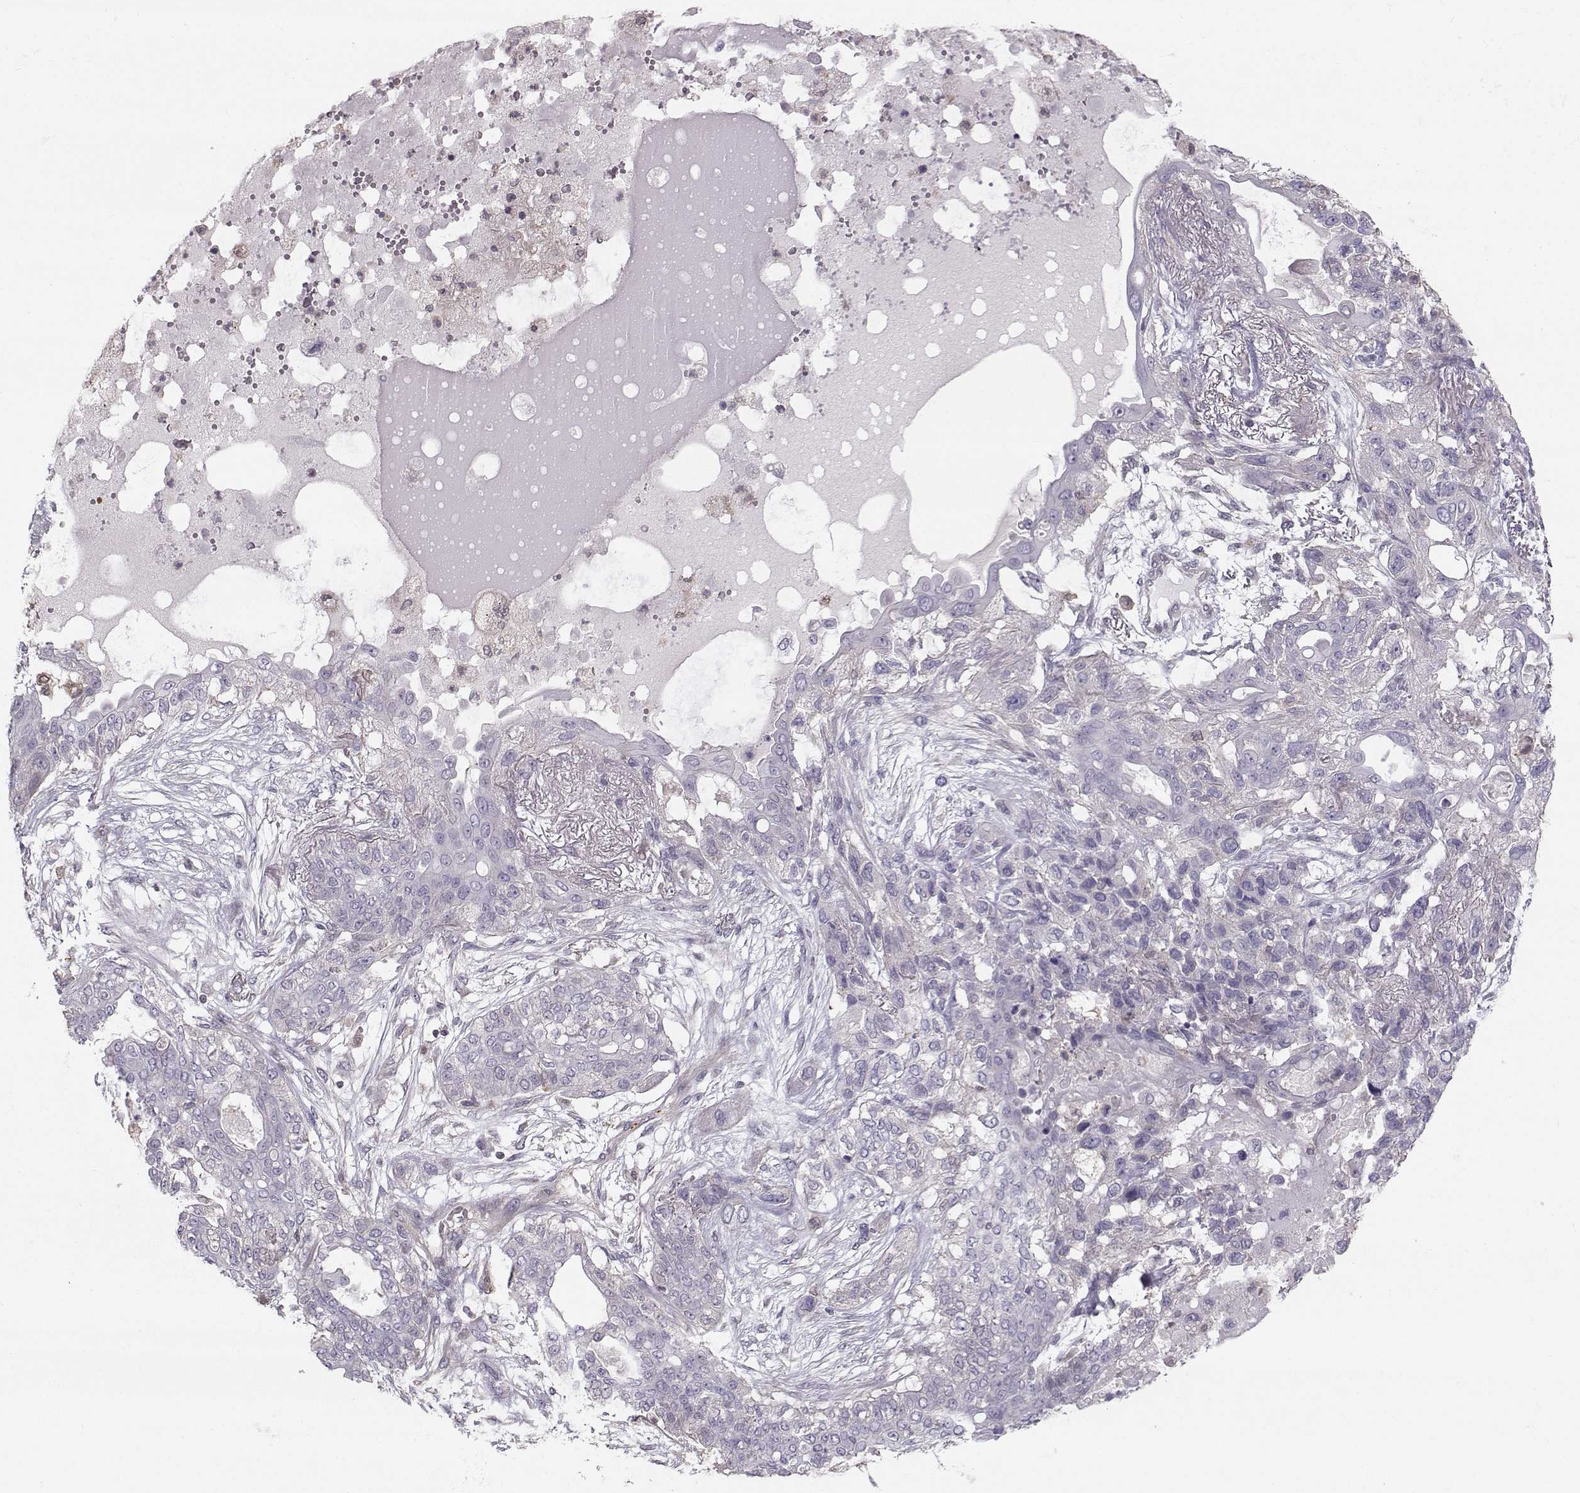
{"staining": {"intensity": "negative", "quantity": "none", "location": "none"}, "tissue": "lung cancer", "cell_type": "Tumor cells", "image_type": "cancer", "snomed": [{"axis": "morphology", "description": "Squamous cell carcinoma, NOS"}, {"axis": "topography", "description": "Lung"}], "caption": "Immunohistochemistry micrograph of squamous cell carcinoma (lung) stained for a protein (brown), which displays no staining in tumor cells.", "gene": "ASB16", "patient": {"sex": "female", "age": 70}}